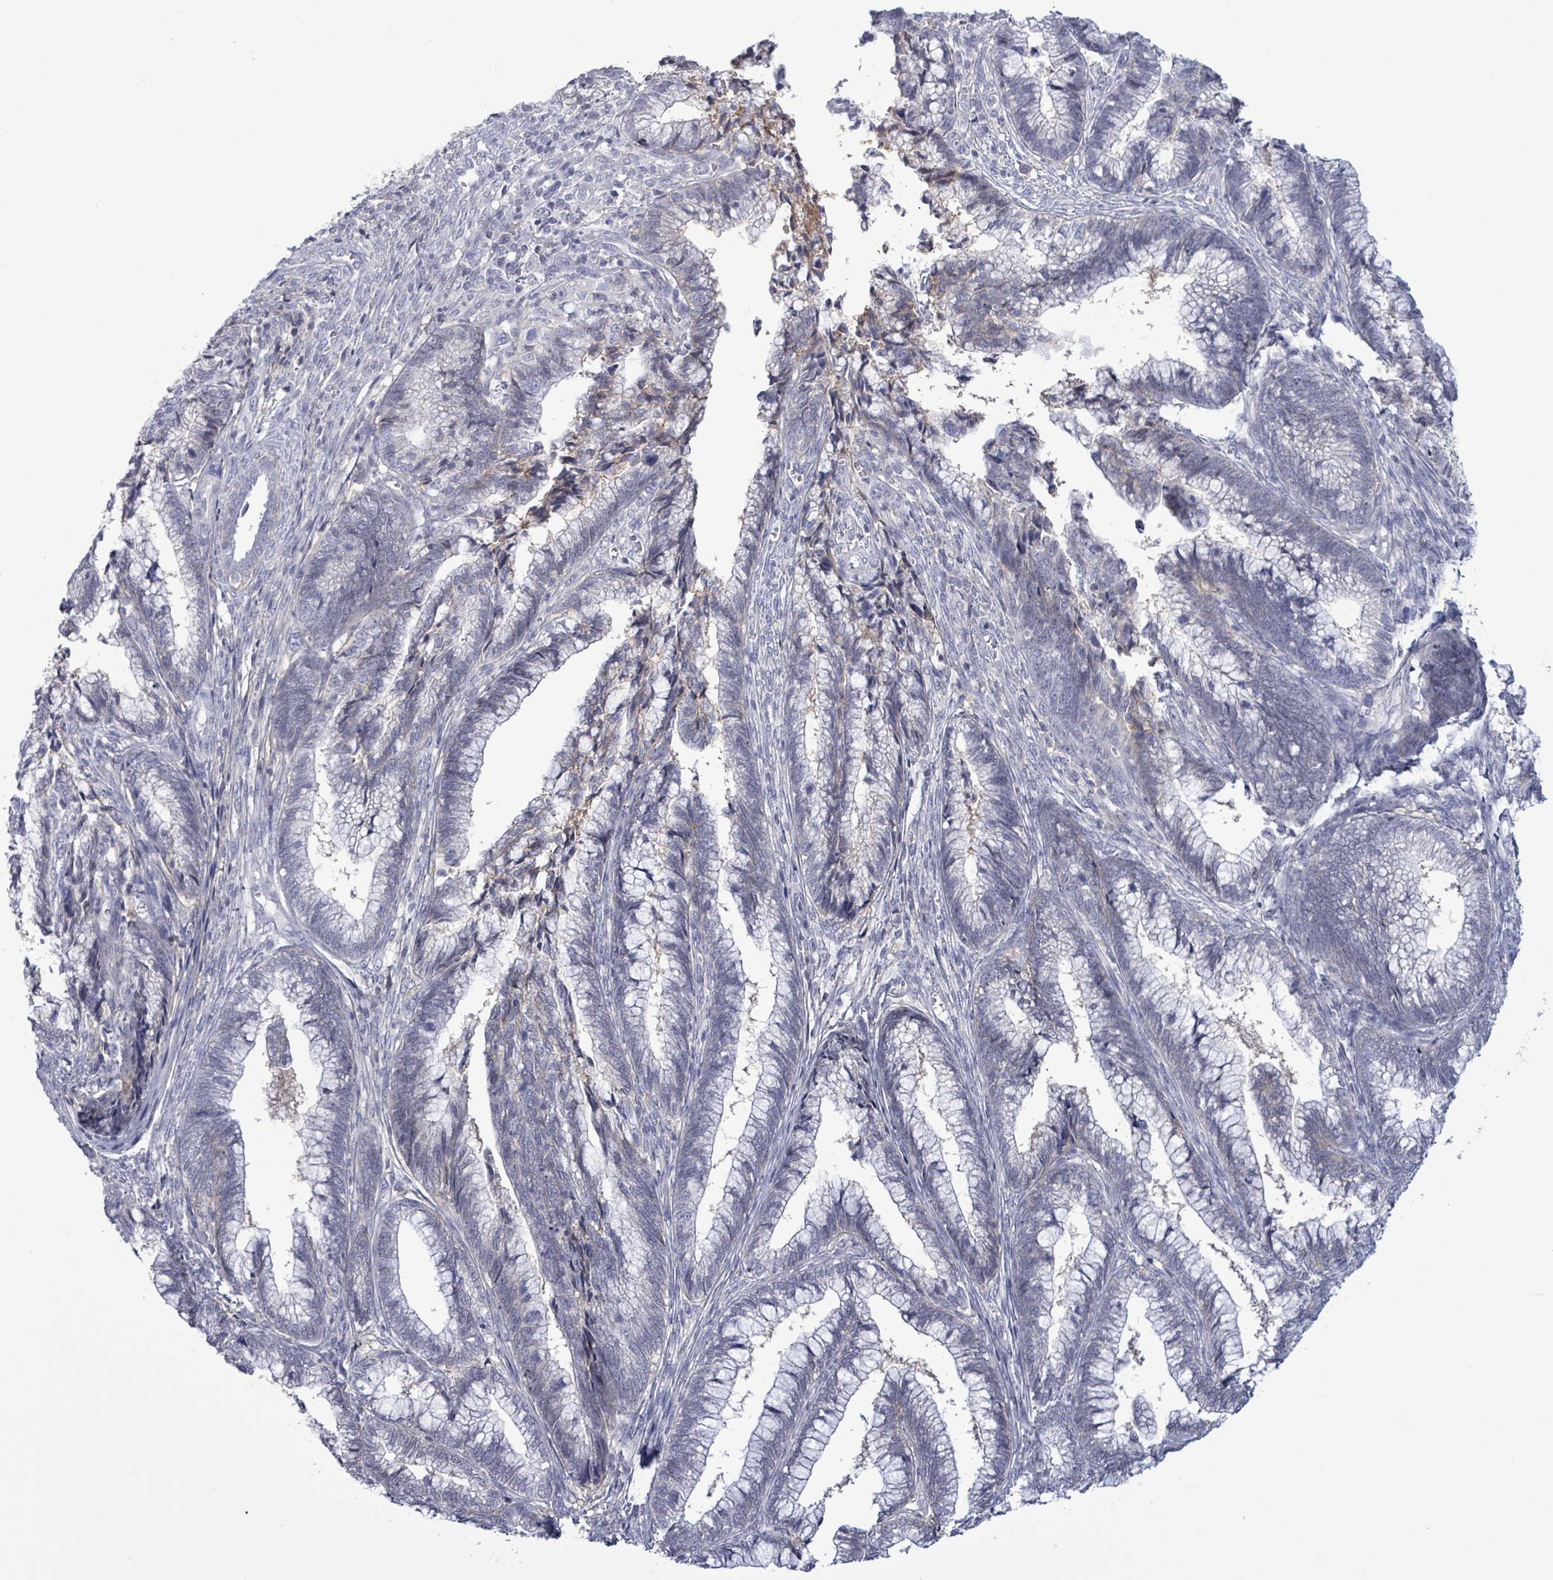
{"staining": {"intensity": "negative", "quantity": "none", "location": "none"}, "tissue": "cervical cancer", "cell_type": "Tumor cells", "image_type": "cancer", "snomed": [{"axis": "morphology", "description": "Adenocarcinoma, NOS"}, {"axis": "topography", "description": "Cervix"}], "caption": "DAB immunohistochemical staining of human cervical cancer reveals no significant expression in tumor cells. (DAB IHC, high magnification).", "gene": "BSG", "patient": {"sex": "female", "age": 44}}